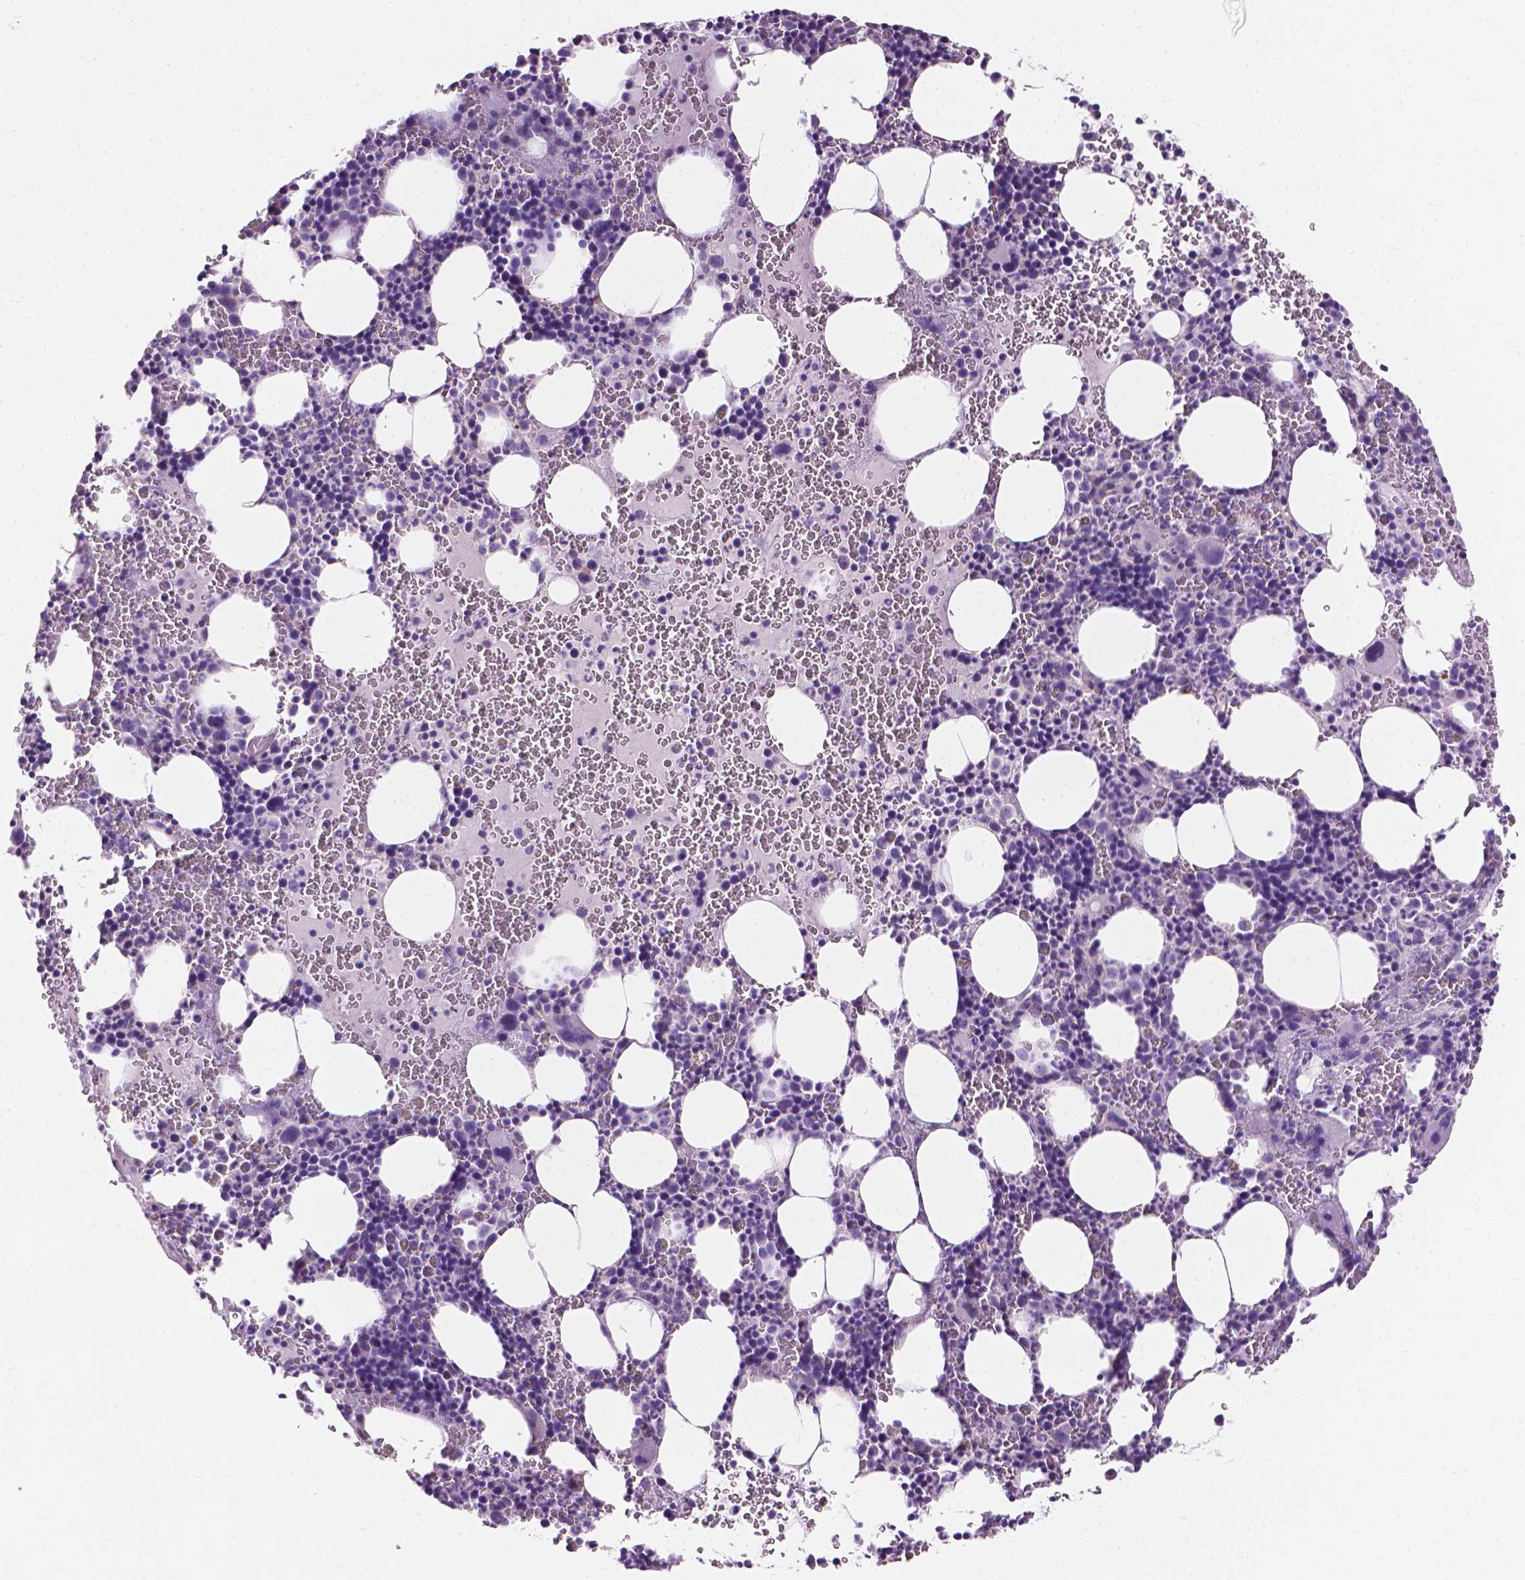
{"staining": {"intensity": "negative", "quantity": "none", "location": "none"}, "tissue": "bone marrow", "cell_type": "Hematopoietic cells", "image_type": "normal", "snomed": [{"axis": "morphology", "description": "Normal tissue, NOS"}, {"axis": "topography", "description": "Bone marrow"}], "caption": "The immunohistochemistry (IHC) photomicrograph has no significant positivity in hematopoietic cells of bone marrow. (IHC, brightfield microscopy, high magnification).", "gene": "KRT73", "patient": {"sex": "male", "age": 63}}